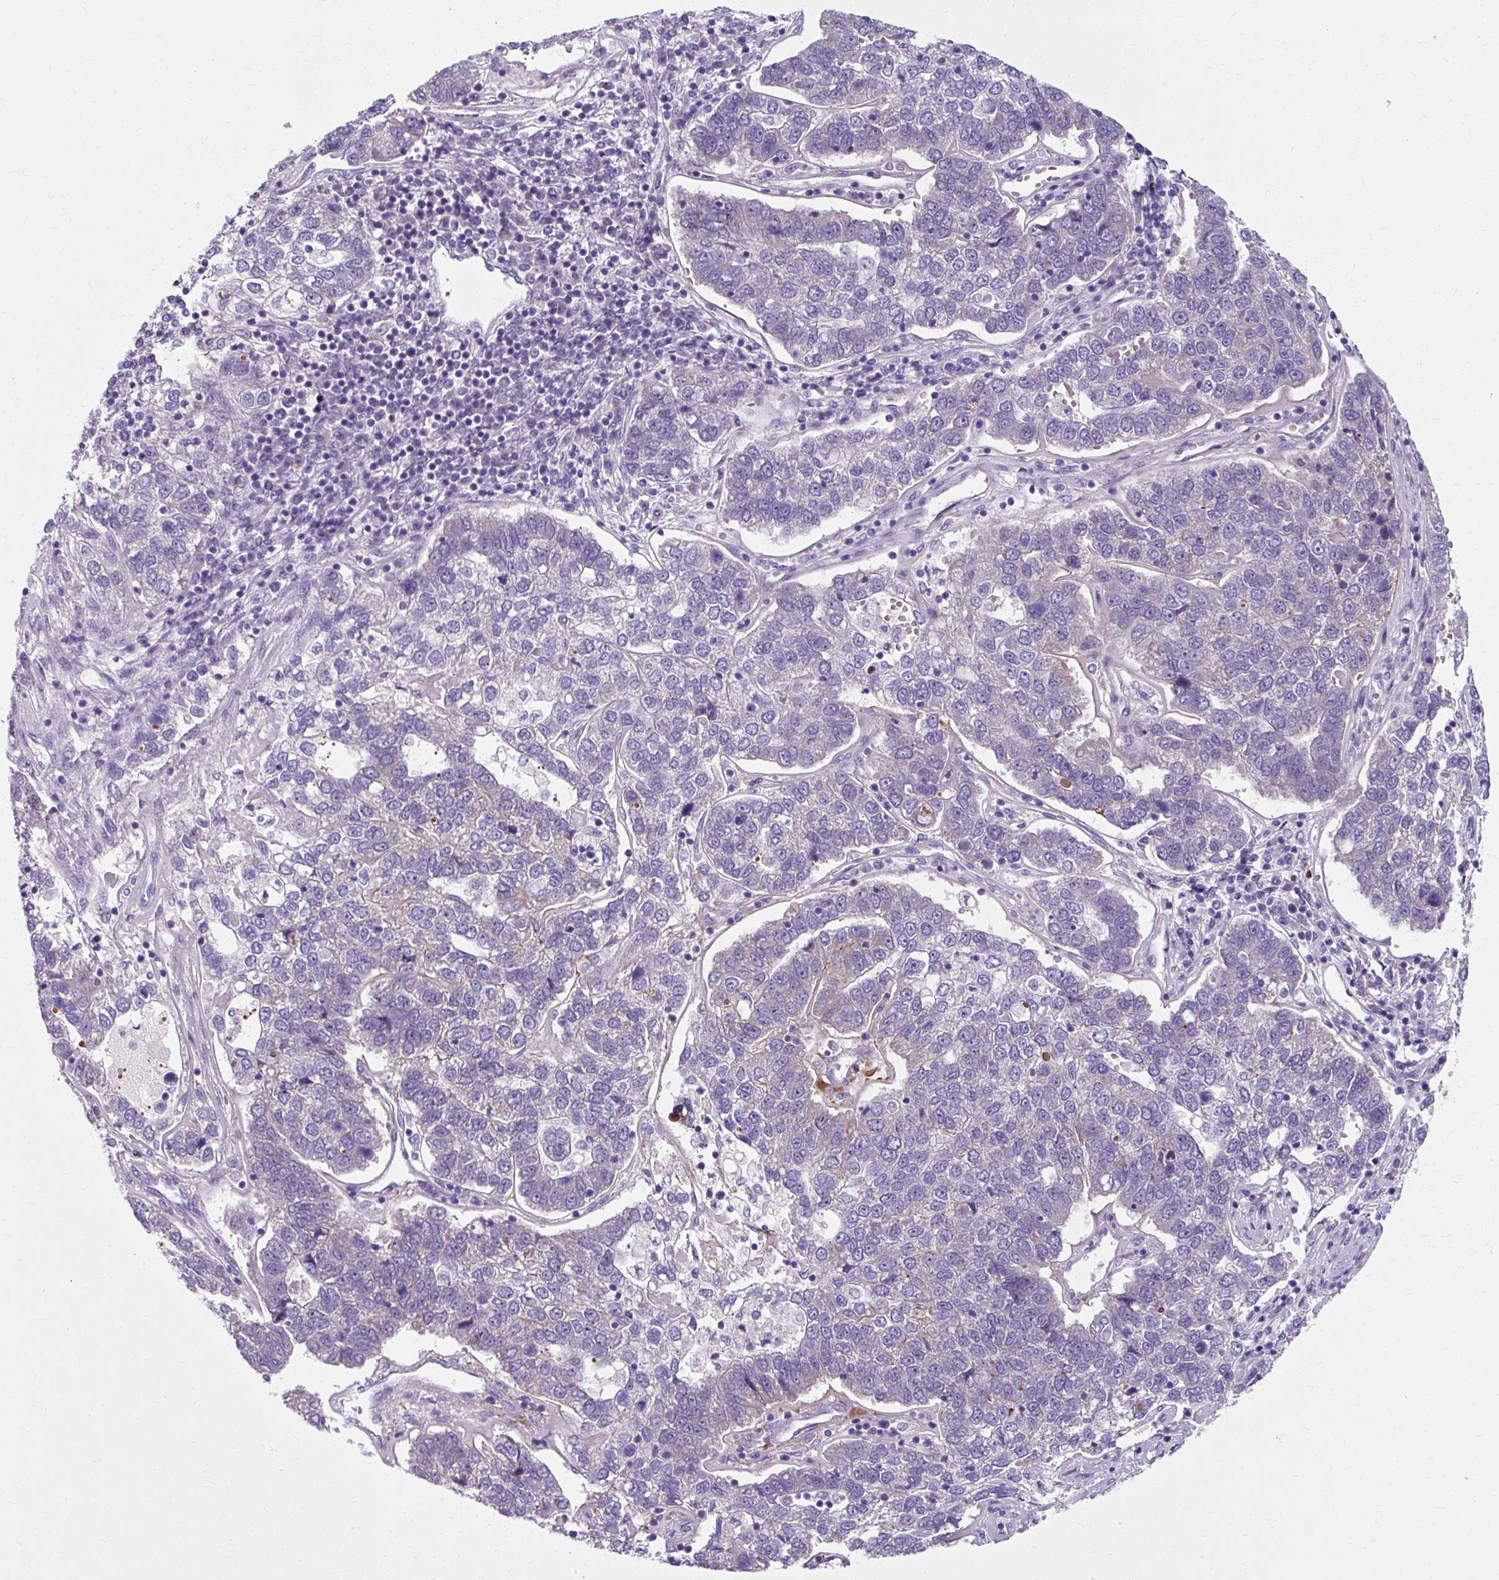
{"staining": {"intensity": "negative", "quantity": "none", "location": "none"}, "tissue": "pancreatic cancer", "cell_type": "Tumor cells", "image_type": "cancer", "snomed": [{"axis": "morphology", "description": "Adenocarcinoma, NOS"}, {"axis": "topography", "description": "Pancreas"}], "caption": "Adenocarcinoma (pancreatic) stained for a protein using immunohistochemistry reveals no positivity tumor cells.", "gene": "ZNF555", "patient": {"sex": "female", "age": 61}}